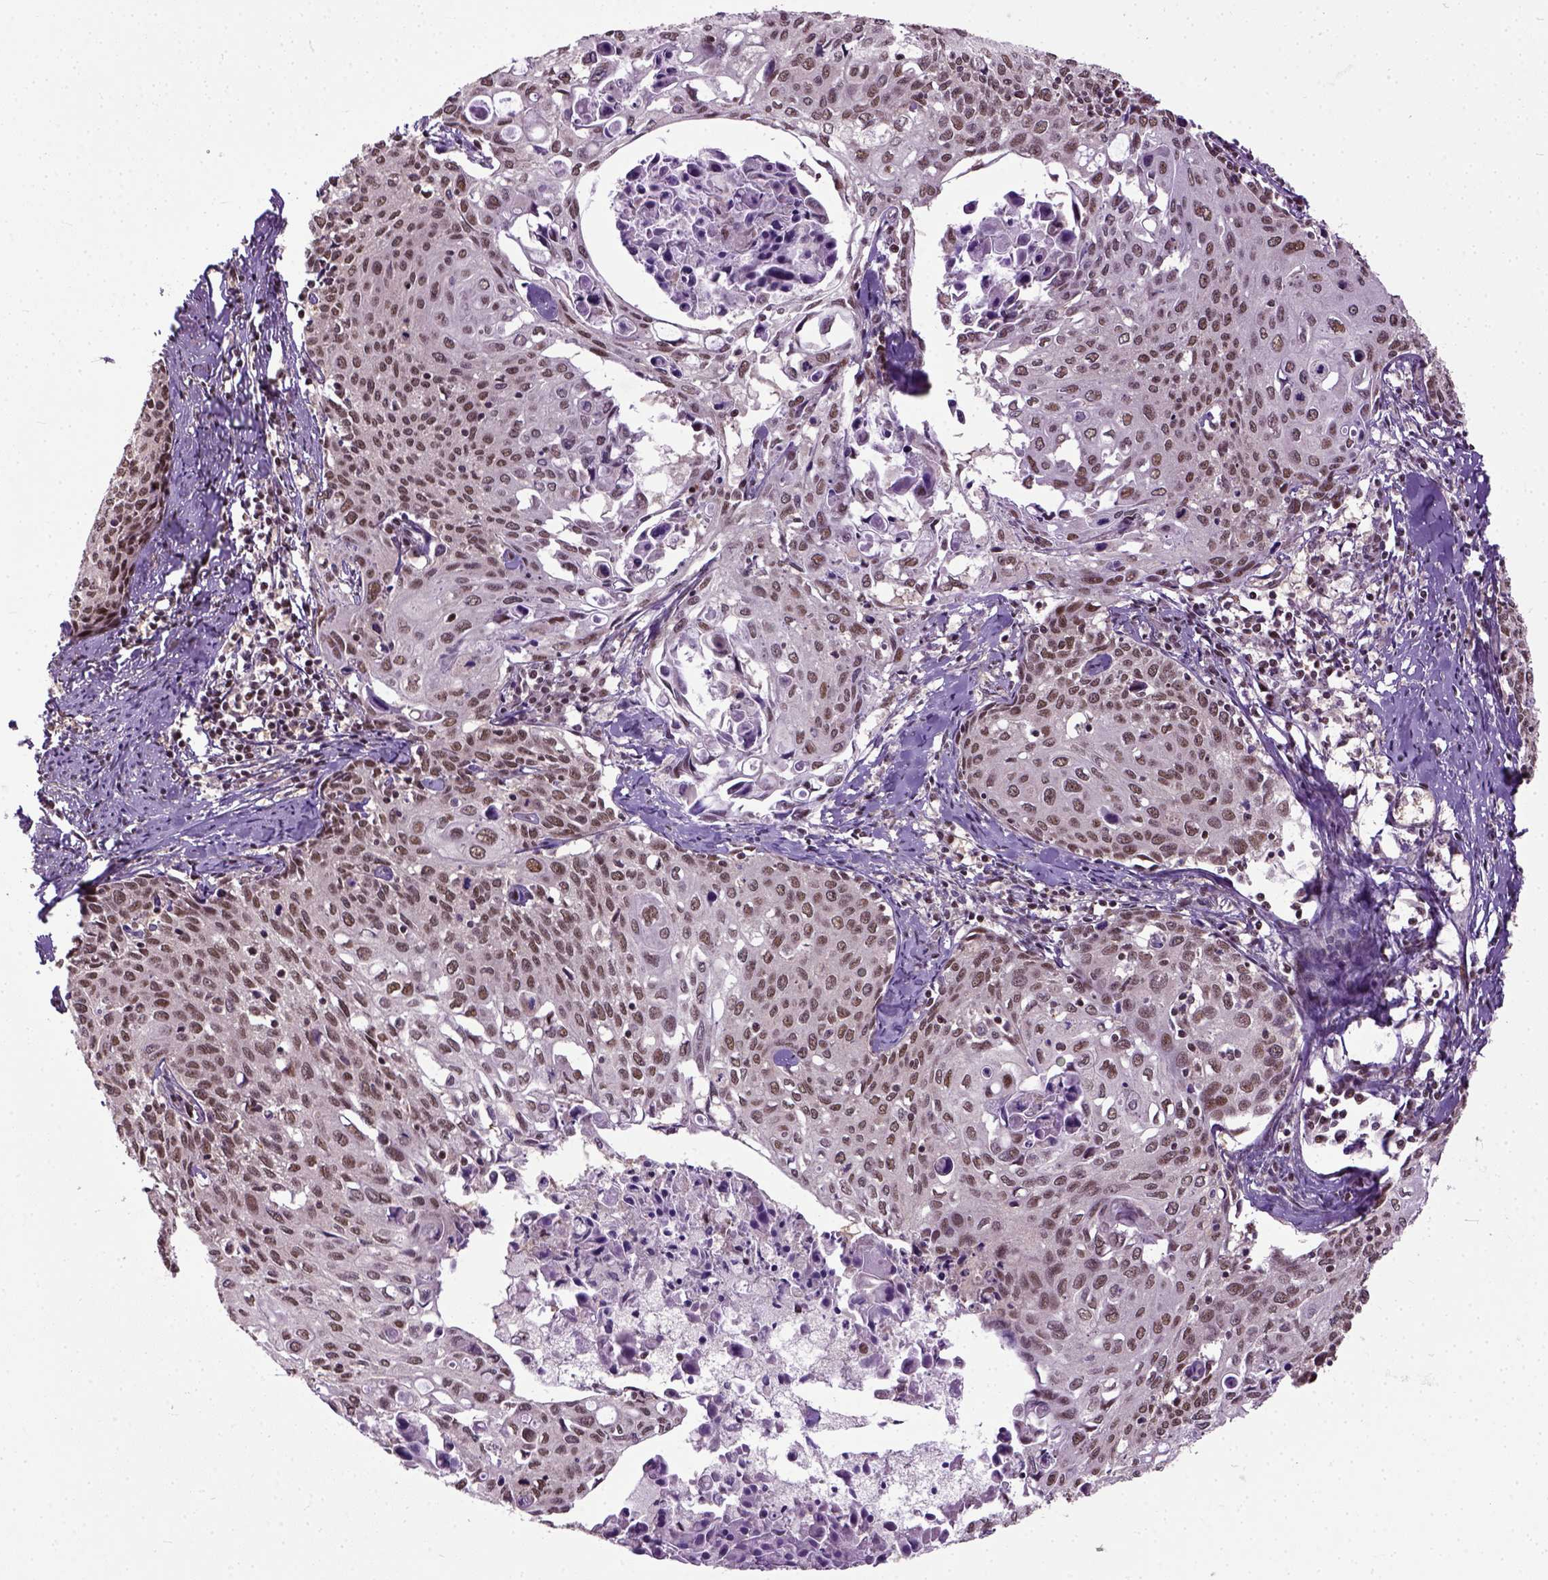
{"staining": {"intensity": "moderate", "quantity": ">75%", "location": "nuclear"}, "tissue": "cervical cancer", "cell_type": "Tumor cells", "image_type": "cancer", "snomed": [{"axis": "morphology", "description": "Squamous cell carcinoma, NOS"}, {"axis": "topography", "description": "Cervix"}], "caption": "The micrograph displays staining of cervical squamous cell carcinoma, revealing moderate nuclear protein expression (brown color) within tumor cells.", "gene": "UBA3", "patient": {"sex": "female", "age": 62}}